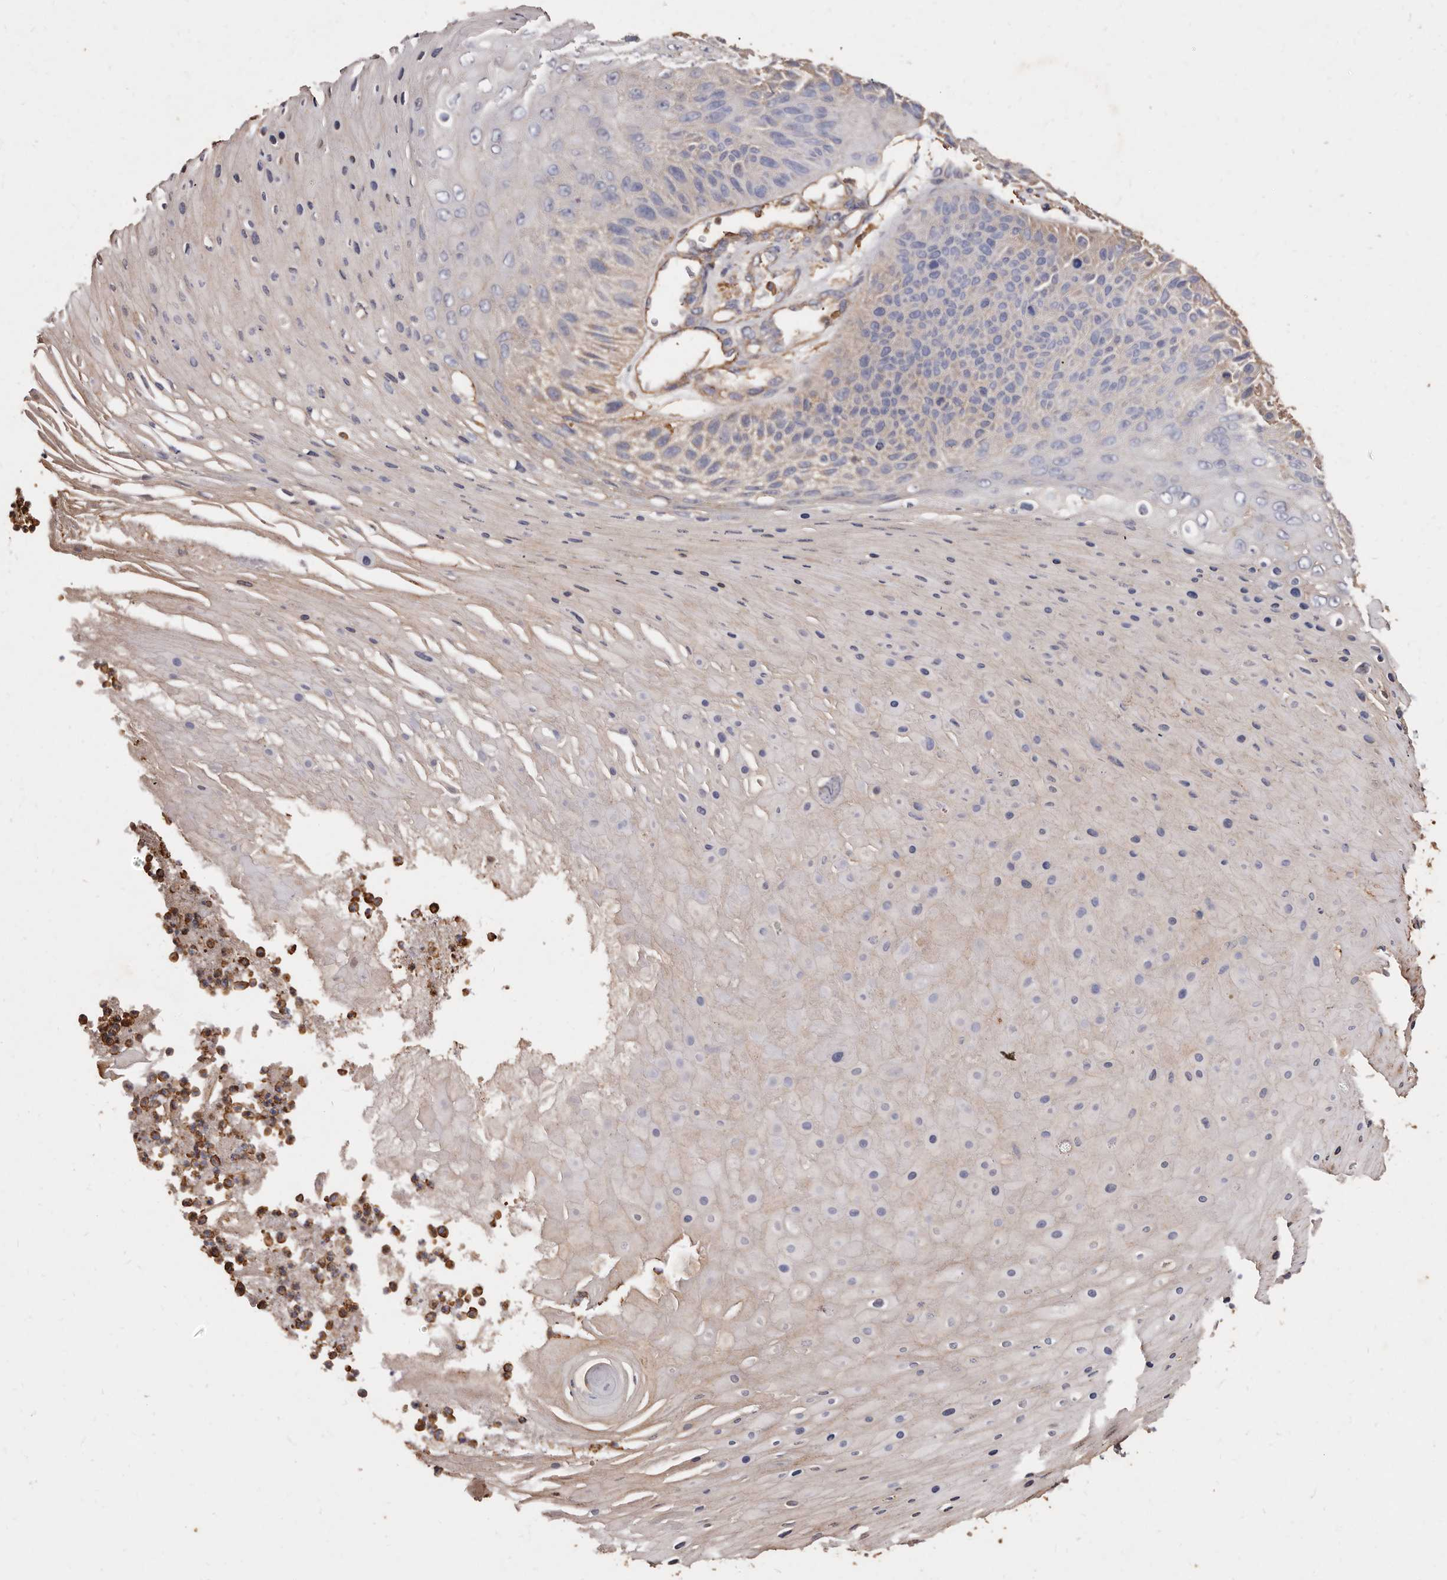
{"staining": {"intensity": "weak", "quantity": "<25%", "location": "cytoplasmic/membranous"}, "tissue": "skin cancer", "cell_type": "Tumor cells", "image_type": "cancer", "snomed": [{"axis": "morphology", "description": "Squamous cell carcinoma, NOS"}, {"axis": "topography", "description": "Skin"}], "caption": "Tumor cells are negative for protein expression in human skin cancer (squamous cell carcinoma). Nuclei are stained in blue.", "gene": "COQ8B", "patient": {"sex": "female", "age": 88}}